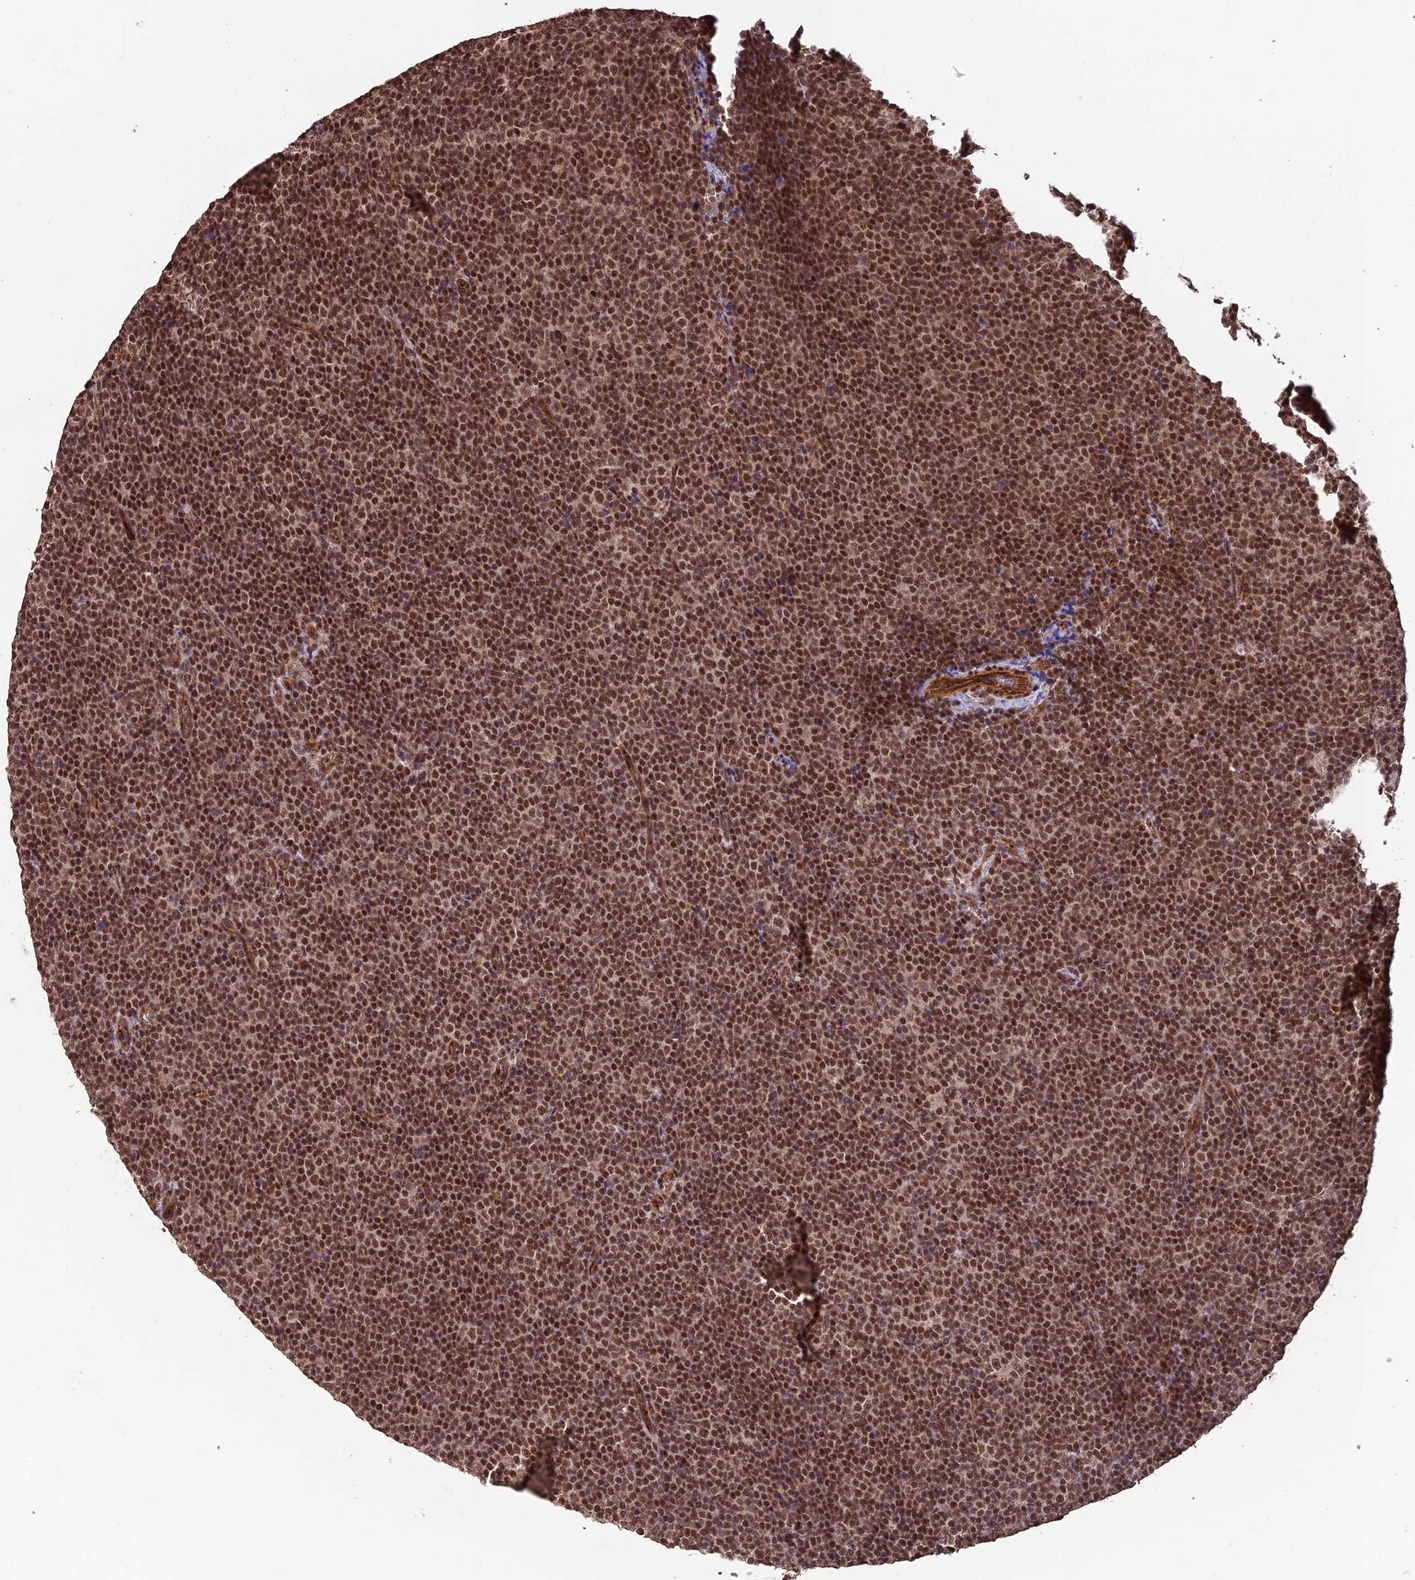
{"staining": {"intensity": "moderate", "quantity": ">75%", "location": "nuclear"}, "tissue": "lymphoma", "cell_type": "Tumor cells", "image_type": "cancer", "snomed": [{"axis": "morphology", "description": "Malignant lymphoma, non-Hodgkin's type, Low grade"}, {"axis": "topography", "description": "Lymph node"}], "caption": "Lymphoma stained with a protein marker exhibits moderate staining in tumor cells.", "gene": "CABIN1", "patient": {"sex": "female", "age": 67}}